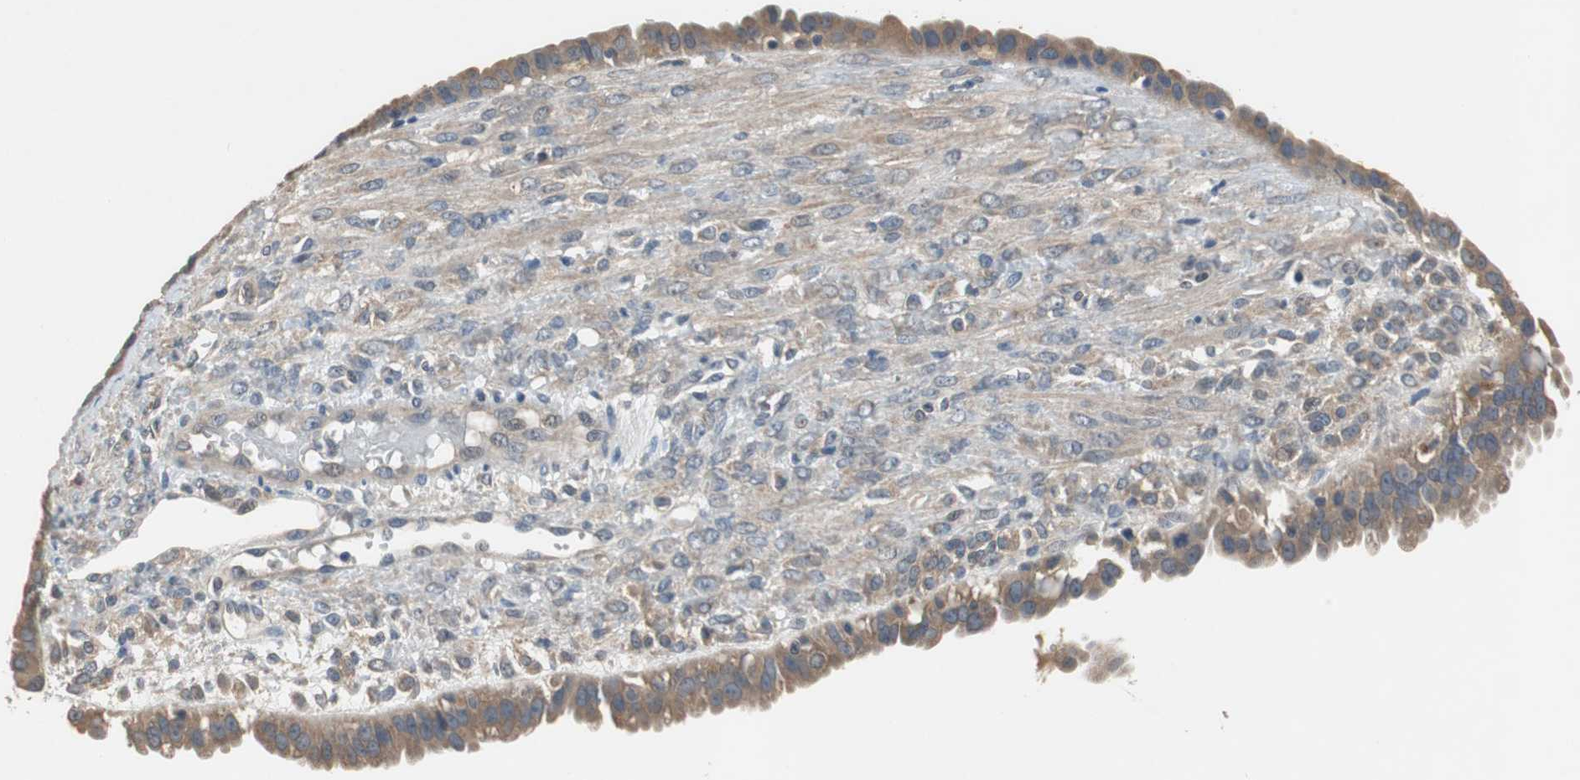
{"staining": {"intensity": "moderate", "quantity": ">75%", "location": "cytoplasmic/membranous"}, "tissue": "ovarian cancer", "cell_type": "Tumor cells", "image_type": "cancer", "snomed": [{"axis": "morphology", "description": "Carcinoma, NOS"}, {"axis": "topography", "description": "Soft tissue"}, {"axis": "topography", "description": "Ovary"}], "caption": "IHC (DAB) staining of human ovarian cancer (carcinoma) exhibits moderate cytoplasmic/membranous protein expression in approximately >75% of tumor cells.", "gene": "PI4KB", "patient": {"sex": "female", "age": 54}}